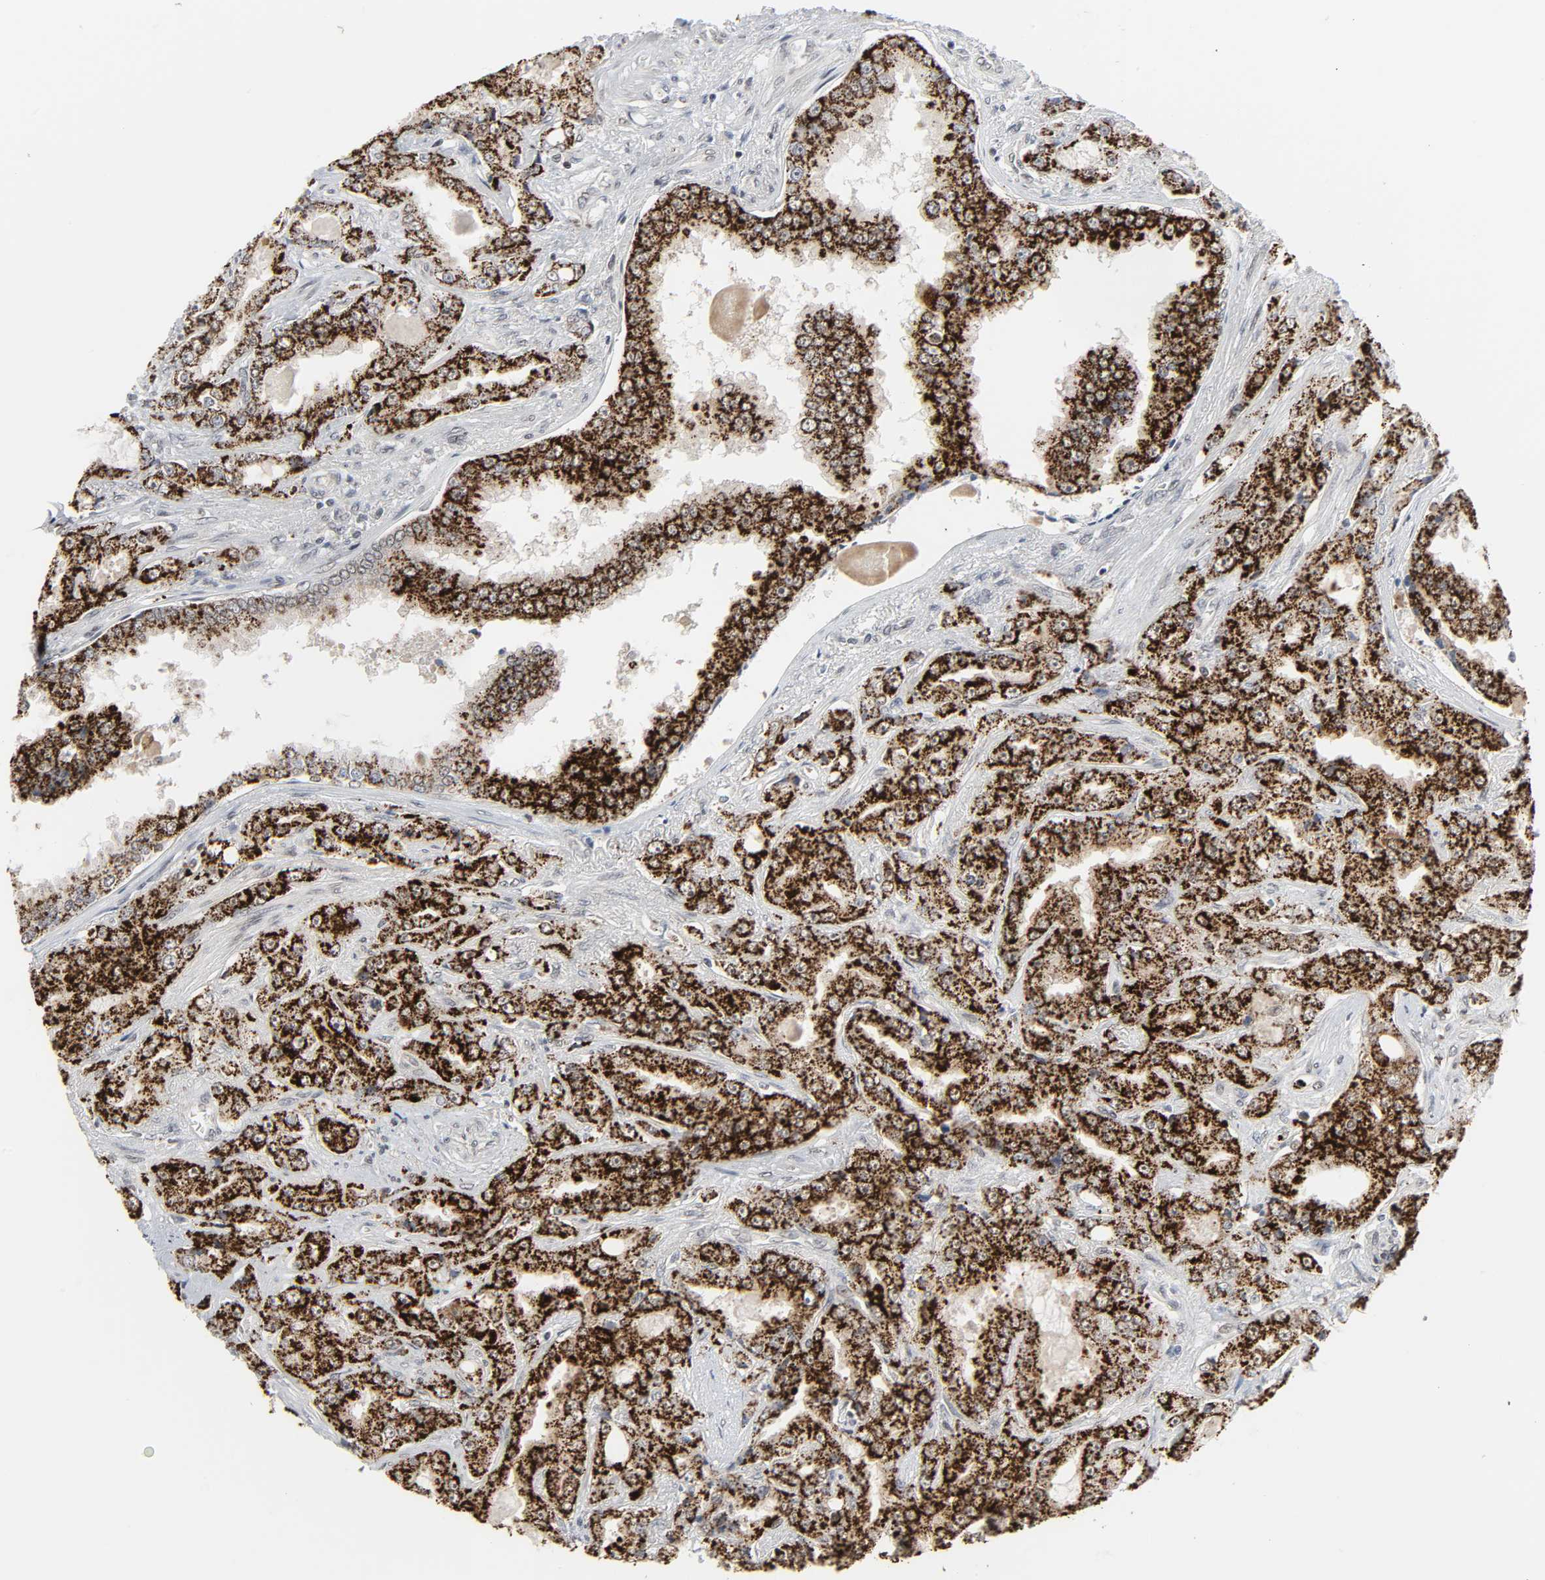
{"staining": {"intensity": "strong", "quantity": ">75%", "location": "cytoplasmic/membranous"}, "tissue": "prostate cancer", "cell_type": "Tumor cells", "image_type": "cancer", "snomed": [{"axis": "morphology", "description": "Adenocarcinoma, High grade"}, {"axis": "topography", "description": "Prostate"}], "caption": "The image shows a brown stain indicating the presence of a protein in the cytoplasmic/membranous of tumor cells in prostate cancer.", "gene": "MUC1", "patient": {"sex": "male", "age": 73}}